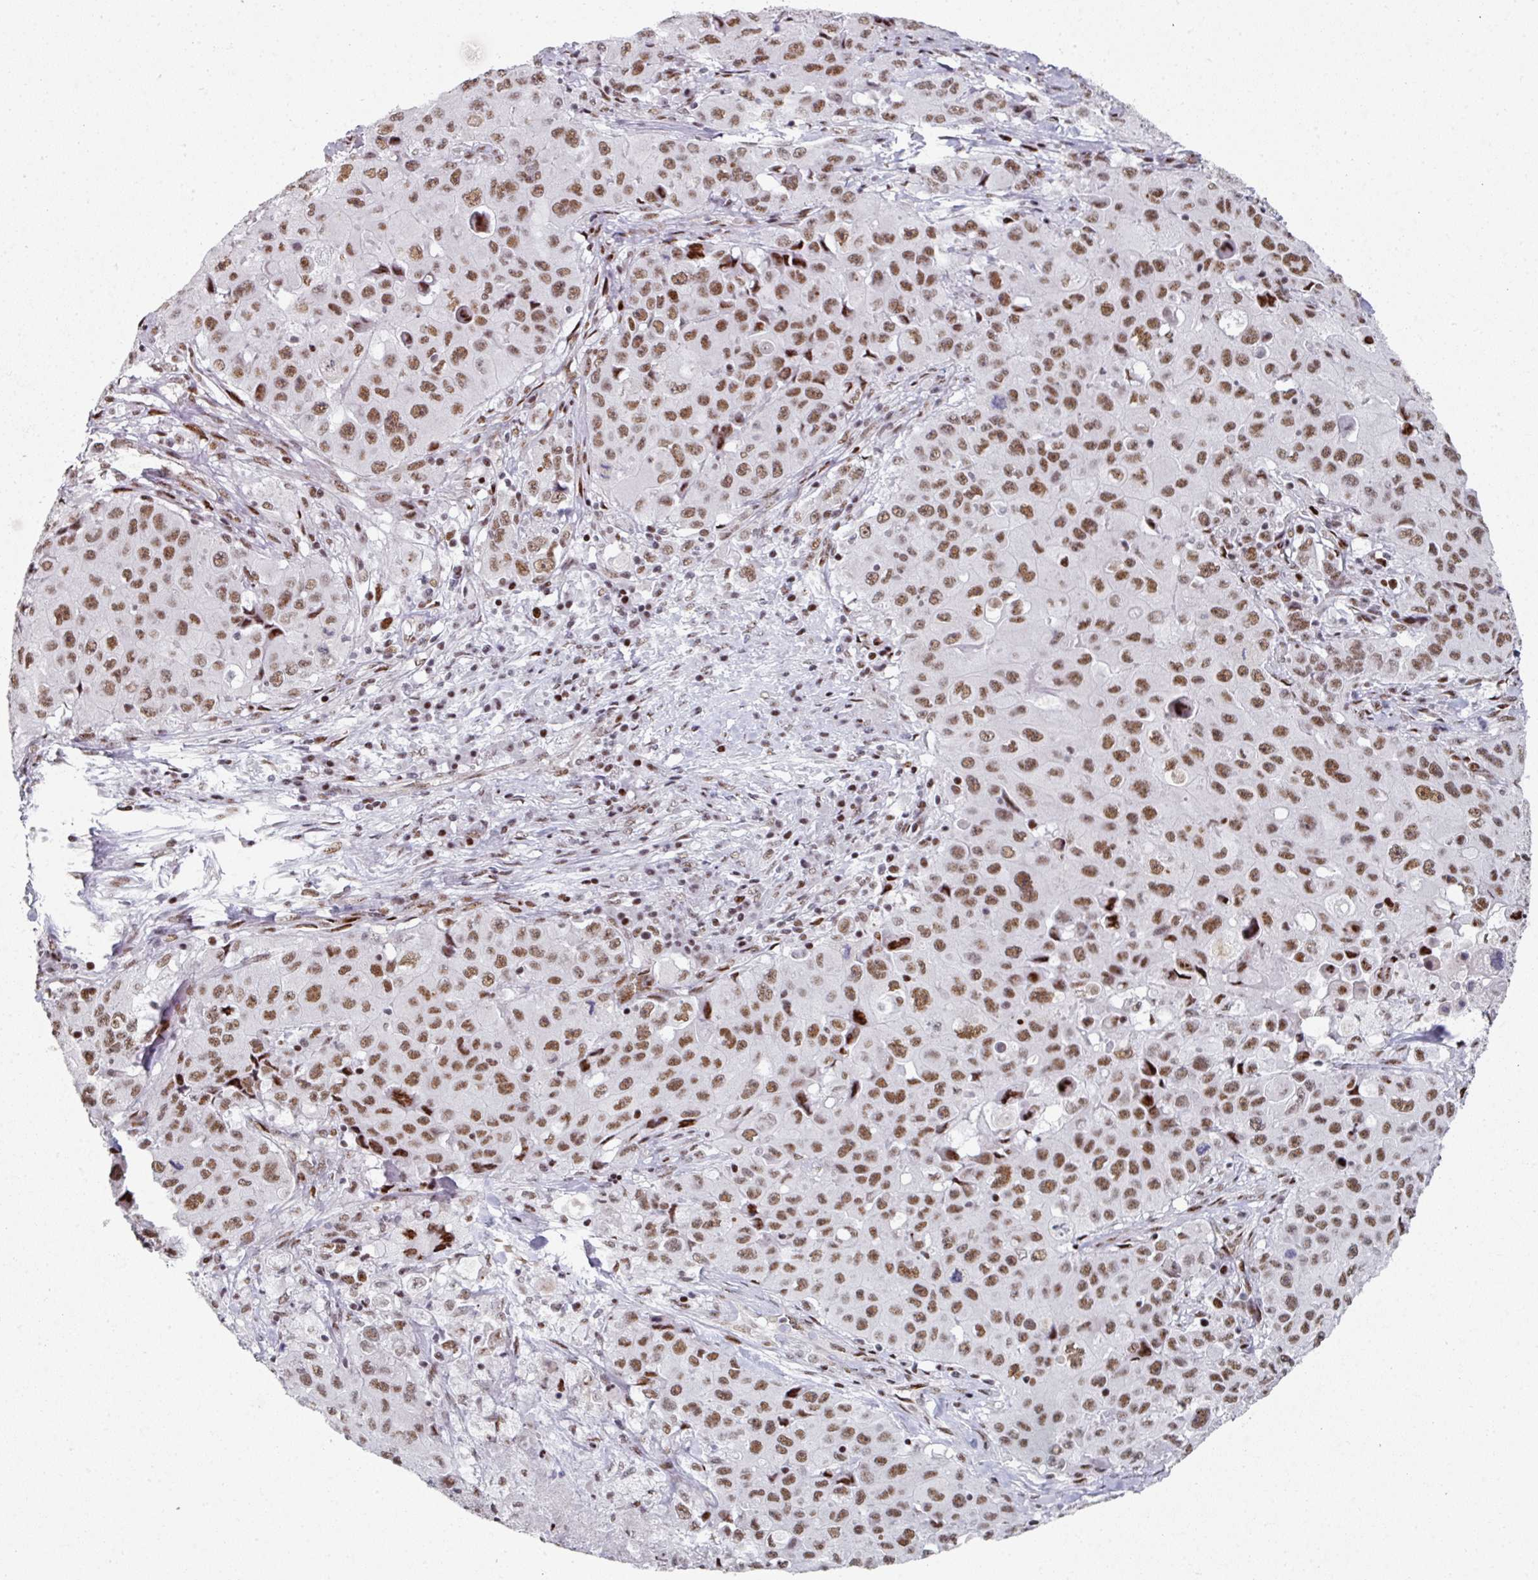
{"staining": {"intensity": "strong", "quantity": ">75%", "location": "nuclear"}, "tissue": "lung cancer", "cell_type": "Tumor cells", "image_type": "cancer", "snomed": [{"axis": "morphology", "description": "Squamous cell carcinoma, NOS"}, {"axis": "topography", "description": "Lung"}], "caption": "Immunohistochemistry (IHC) image of neoplastic tissue: lung cancer stained using IHC shows high levels of strong protein expression localized specifically in the nuclear of tumor cells, appearing as a nuclear brown color.", "gene": "SF3B5", "patient": {"sex": "male", "age": 63}}